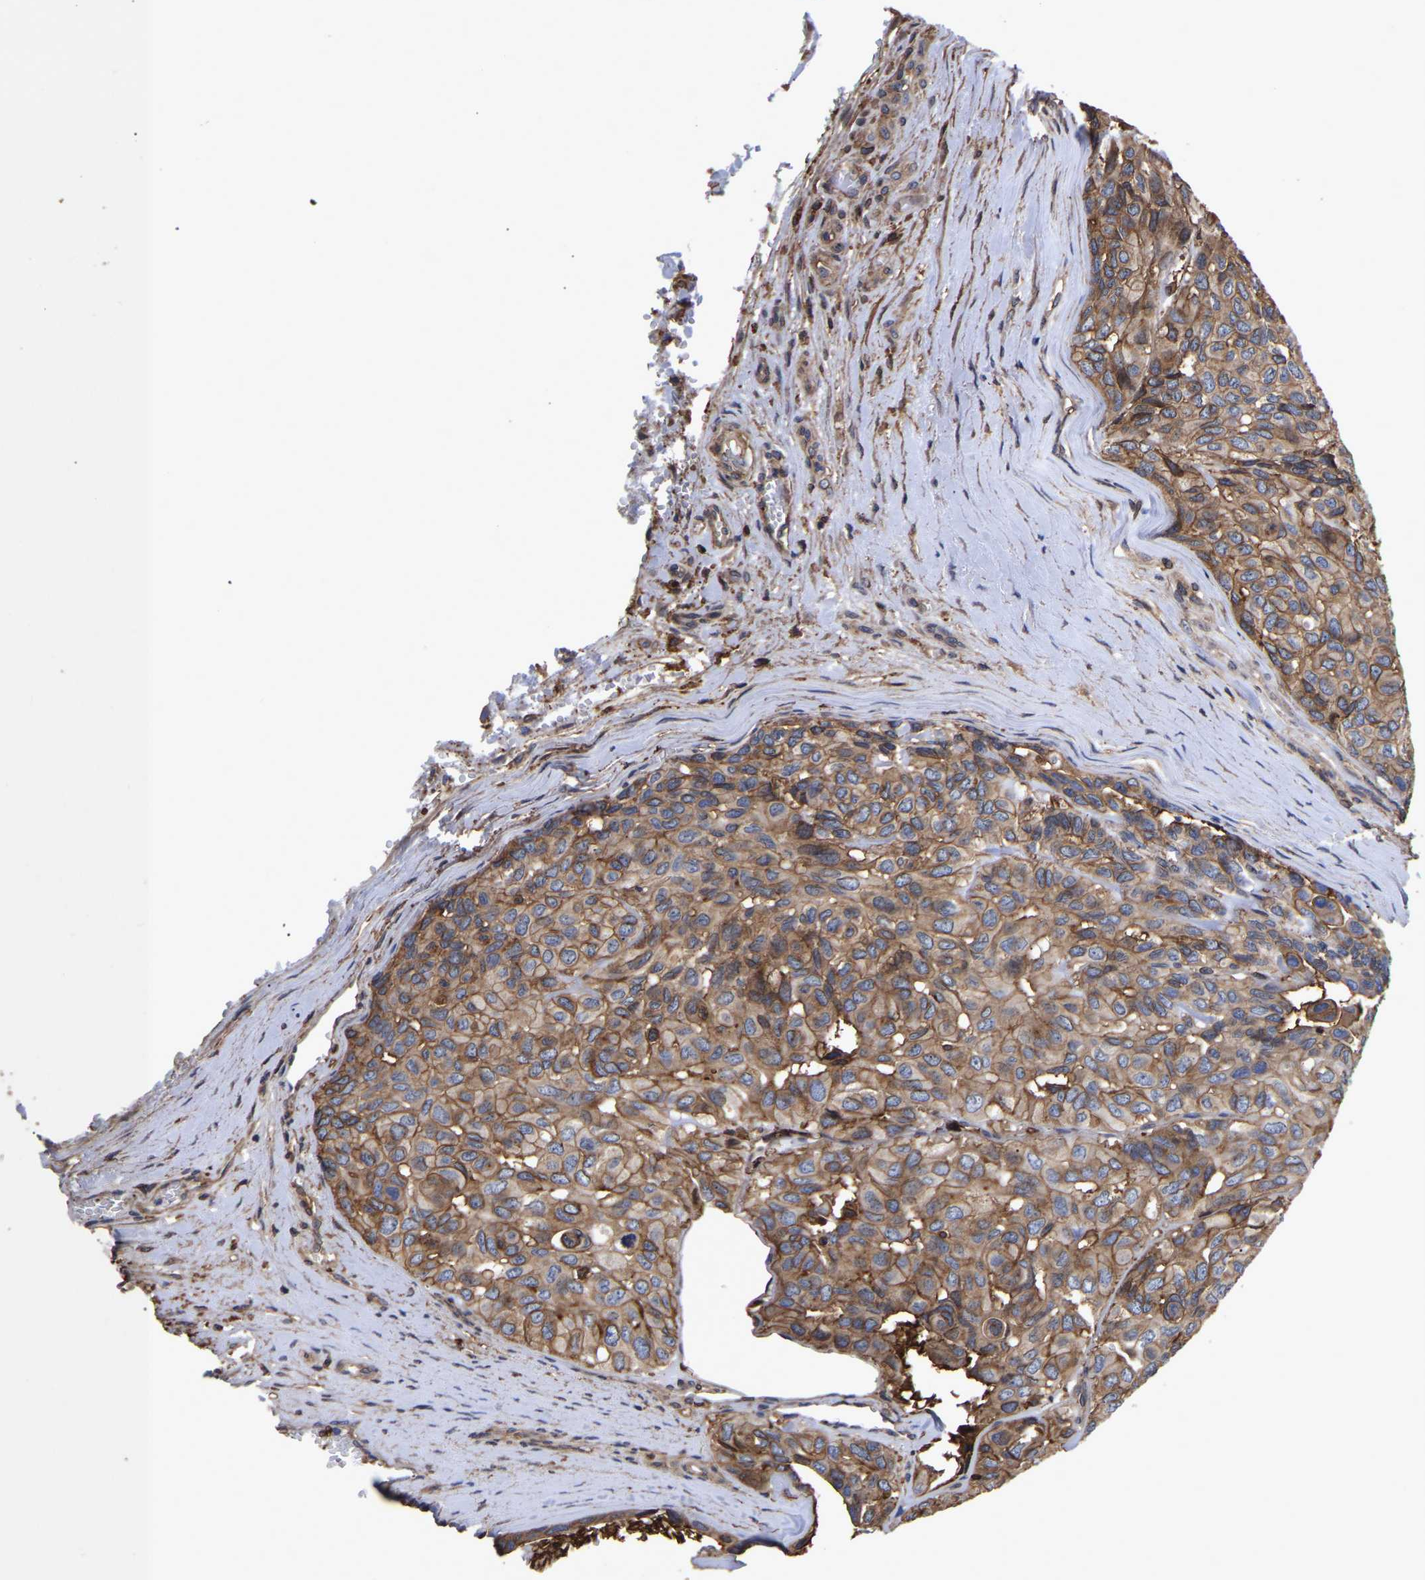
{"staining": {"intensity": "moderate", "quantity": "25%-75%", "location": "cytoplasmic/membranous"}, "tissue": "head and neck cancer", "cell_type": "Tumor cells", "image_type": "cancer", "snomed": [{"axis": "morphology", "description": "Adenocarcinoma, NOS"}, {"axis": "topography", "description": "Salivary gland, NOS"}, {"axis": "topography", "description": "Head-Neck"}], "caption": "Protein staining reveals moderate cytoplasmic/membranous staining in approximately 25%-75% of tumor cells in head and neck cancer.", "gene": "LIF", "patient": {"sex": "female", "age": 76}}